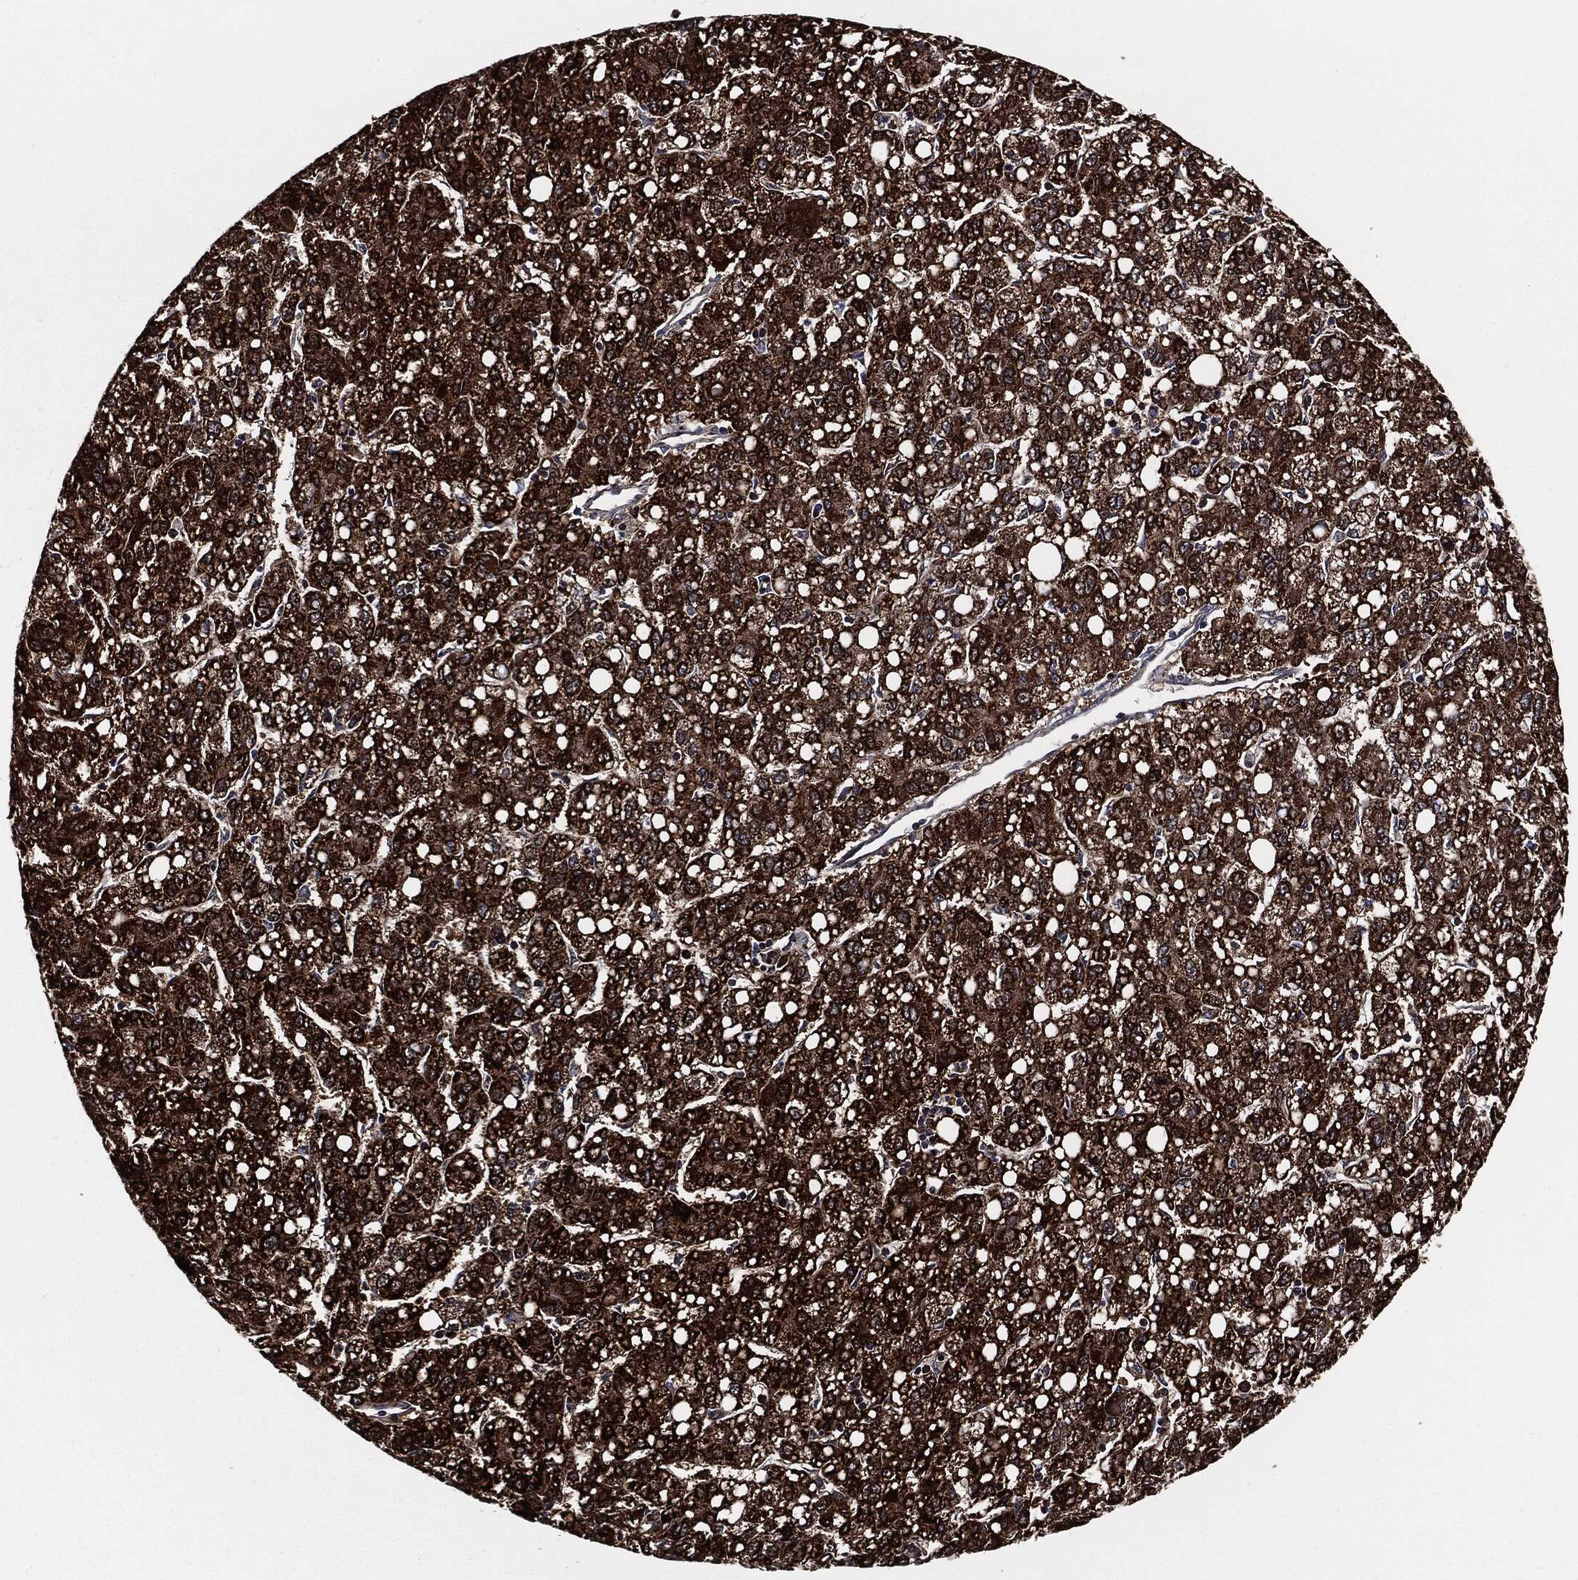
{"staining": {"intensity": "strong", "quantity": ">75%", "location": "cytoplasmic/membranous"}, "tissue": "liver cancer", "cell_type": "Tumor cells", "image_type": "cancer", "snomed": [{"axis": "morphology", "description": "Carcinoma, Hepatocellular, NOS"}, {"axis": "topography", "description": "Liver"}], "caption": "A photomicrograph showing strong cytoplasmic/membranous expression in about >75% of tumor cells in liver cancer, as visualized by brown immunohistochemical staining.", "gene": "FH", "patient": {"sex": "female", "age": 82}}